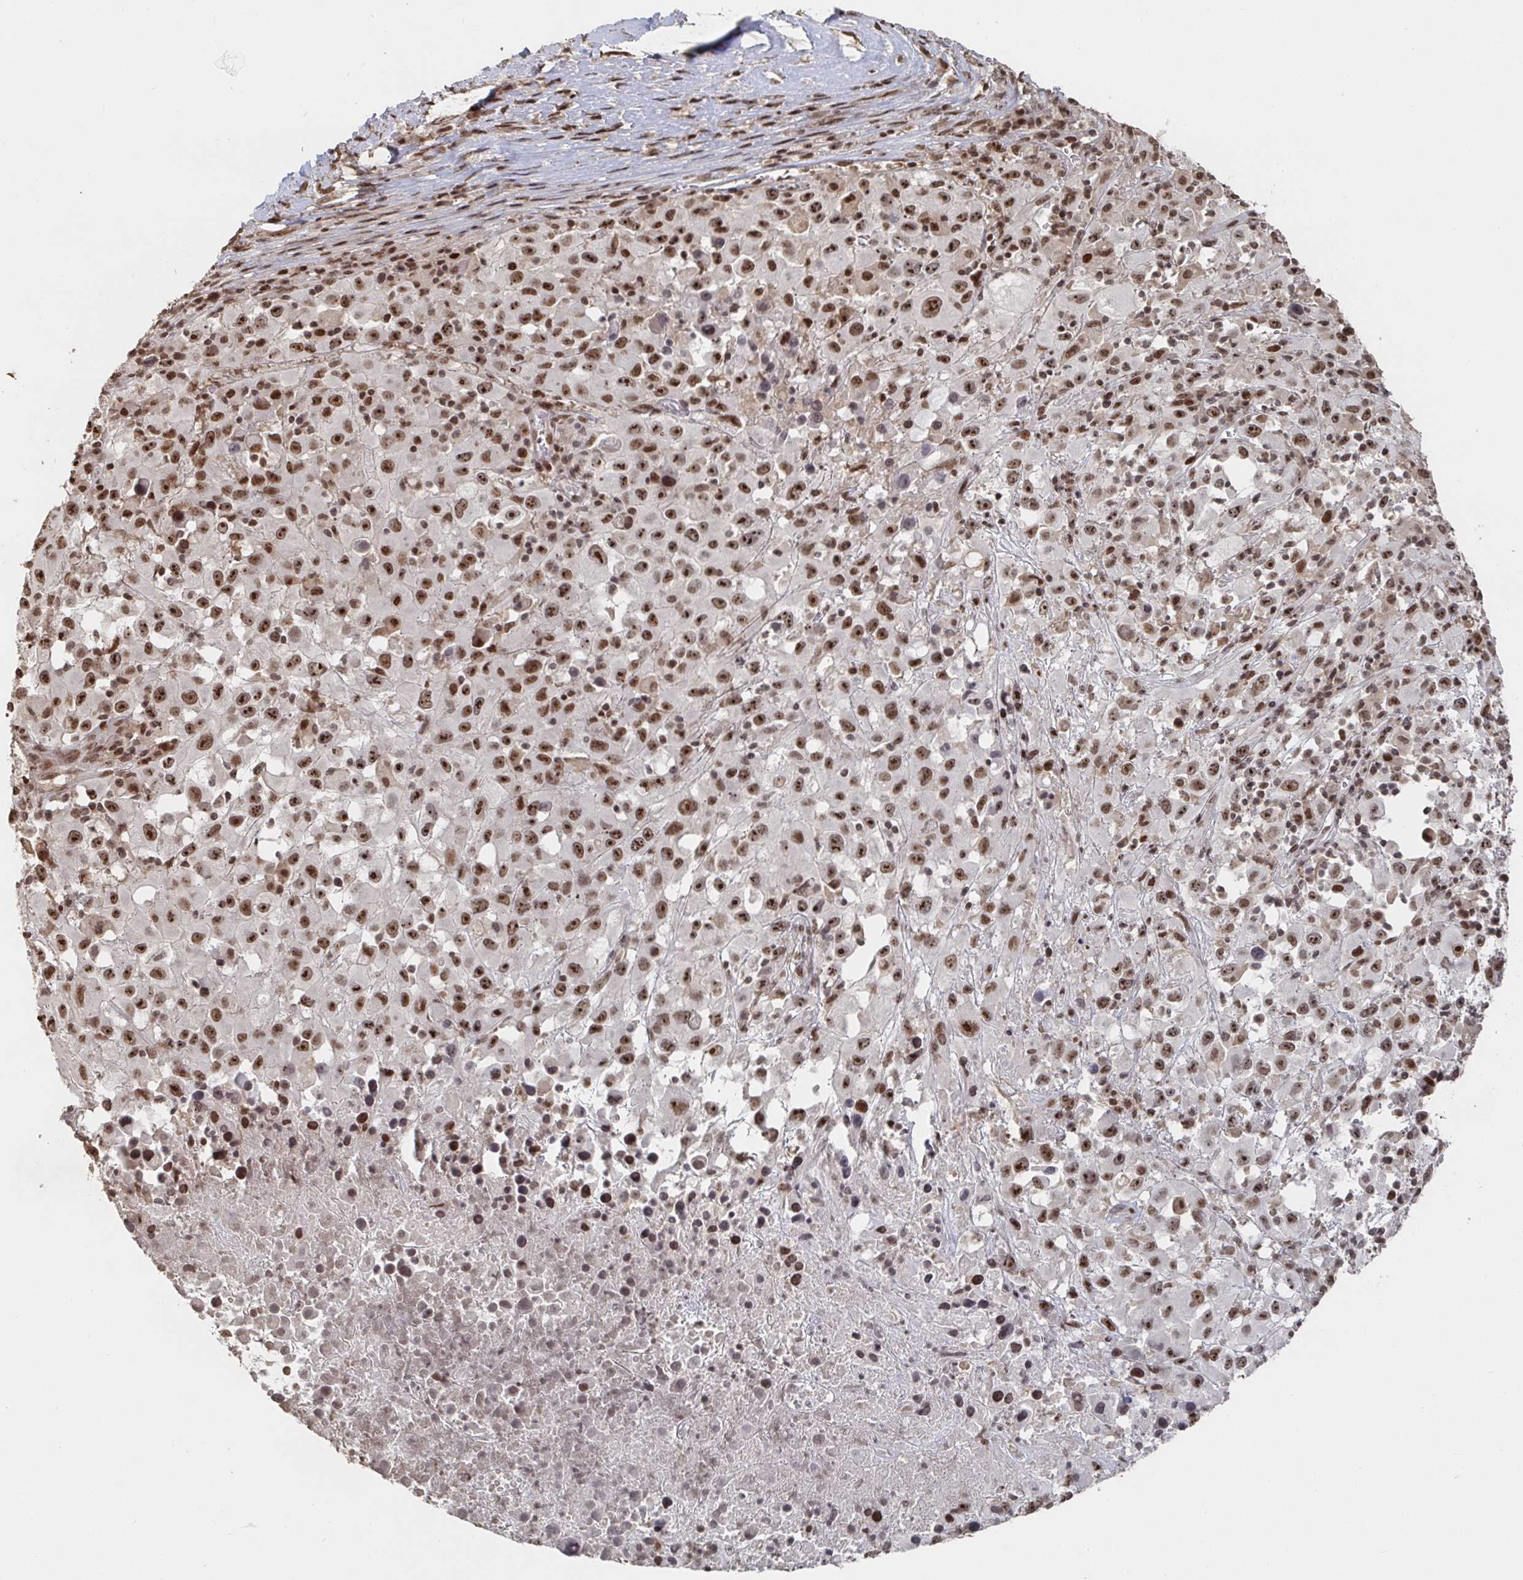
{"staining": {"intensity": "strong", "quantity": ">75%", "location": "nuclear"}, "tissue": "melanoma", "cell_type": "Tumor cells", "image_type": "cancer", "snomed": [{"axis": "morphology", "description": "Malignant melanoma, Metastatic site"}, {"axis": "topography", "description": "Soft tissue"}], "caption": "Melanoma stained for a protein (brown) shows strong nuclear positive positivity in approximately >75% of tumor cells.", "gene": "ZDHHC12", "patient": {"sex": "male", "age": 50}}